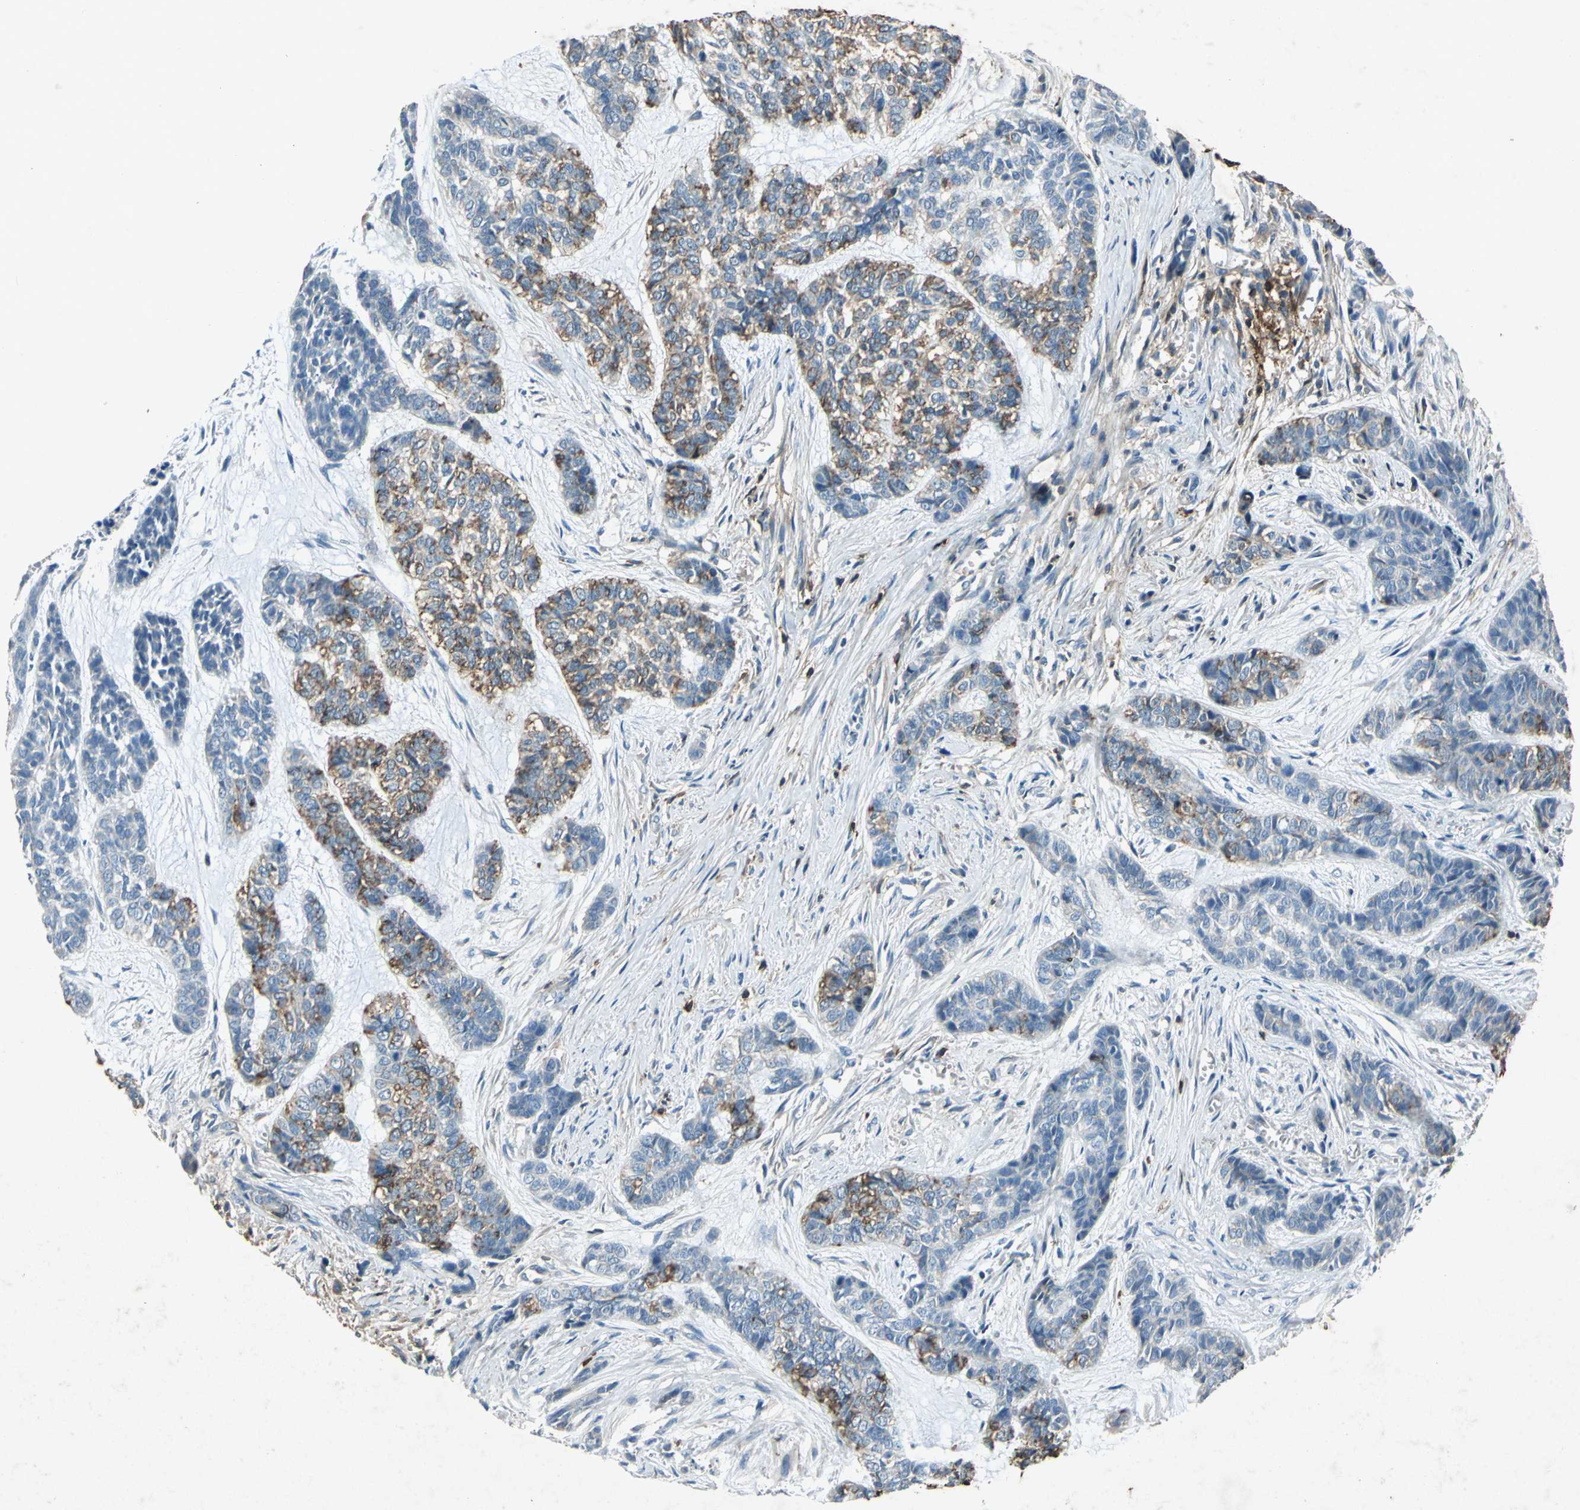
{"staining": {"intensity": "moderate", "quantity": "25%-75%", "location": "cytoplasmic/membranous"}, "tissue": "skin cancer", "cell_type": "Tumor cells", "image_type": "cancer", "snomed": [{"axis": "morphology", "description": "Basal cell carcinoma"}, {"axis": "topography", "description": "Skin"}], "caption": "A medium amount of moderate cytoplasmic/membranous positivity is identified in approximately 25%-75% of tumor cells in skin basal cell carcinoma tissue.", "gene": "CCR6", "patient": {"sex": "female", "age": 64}}